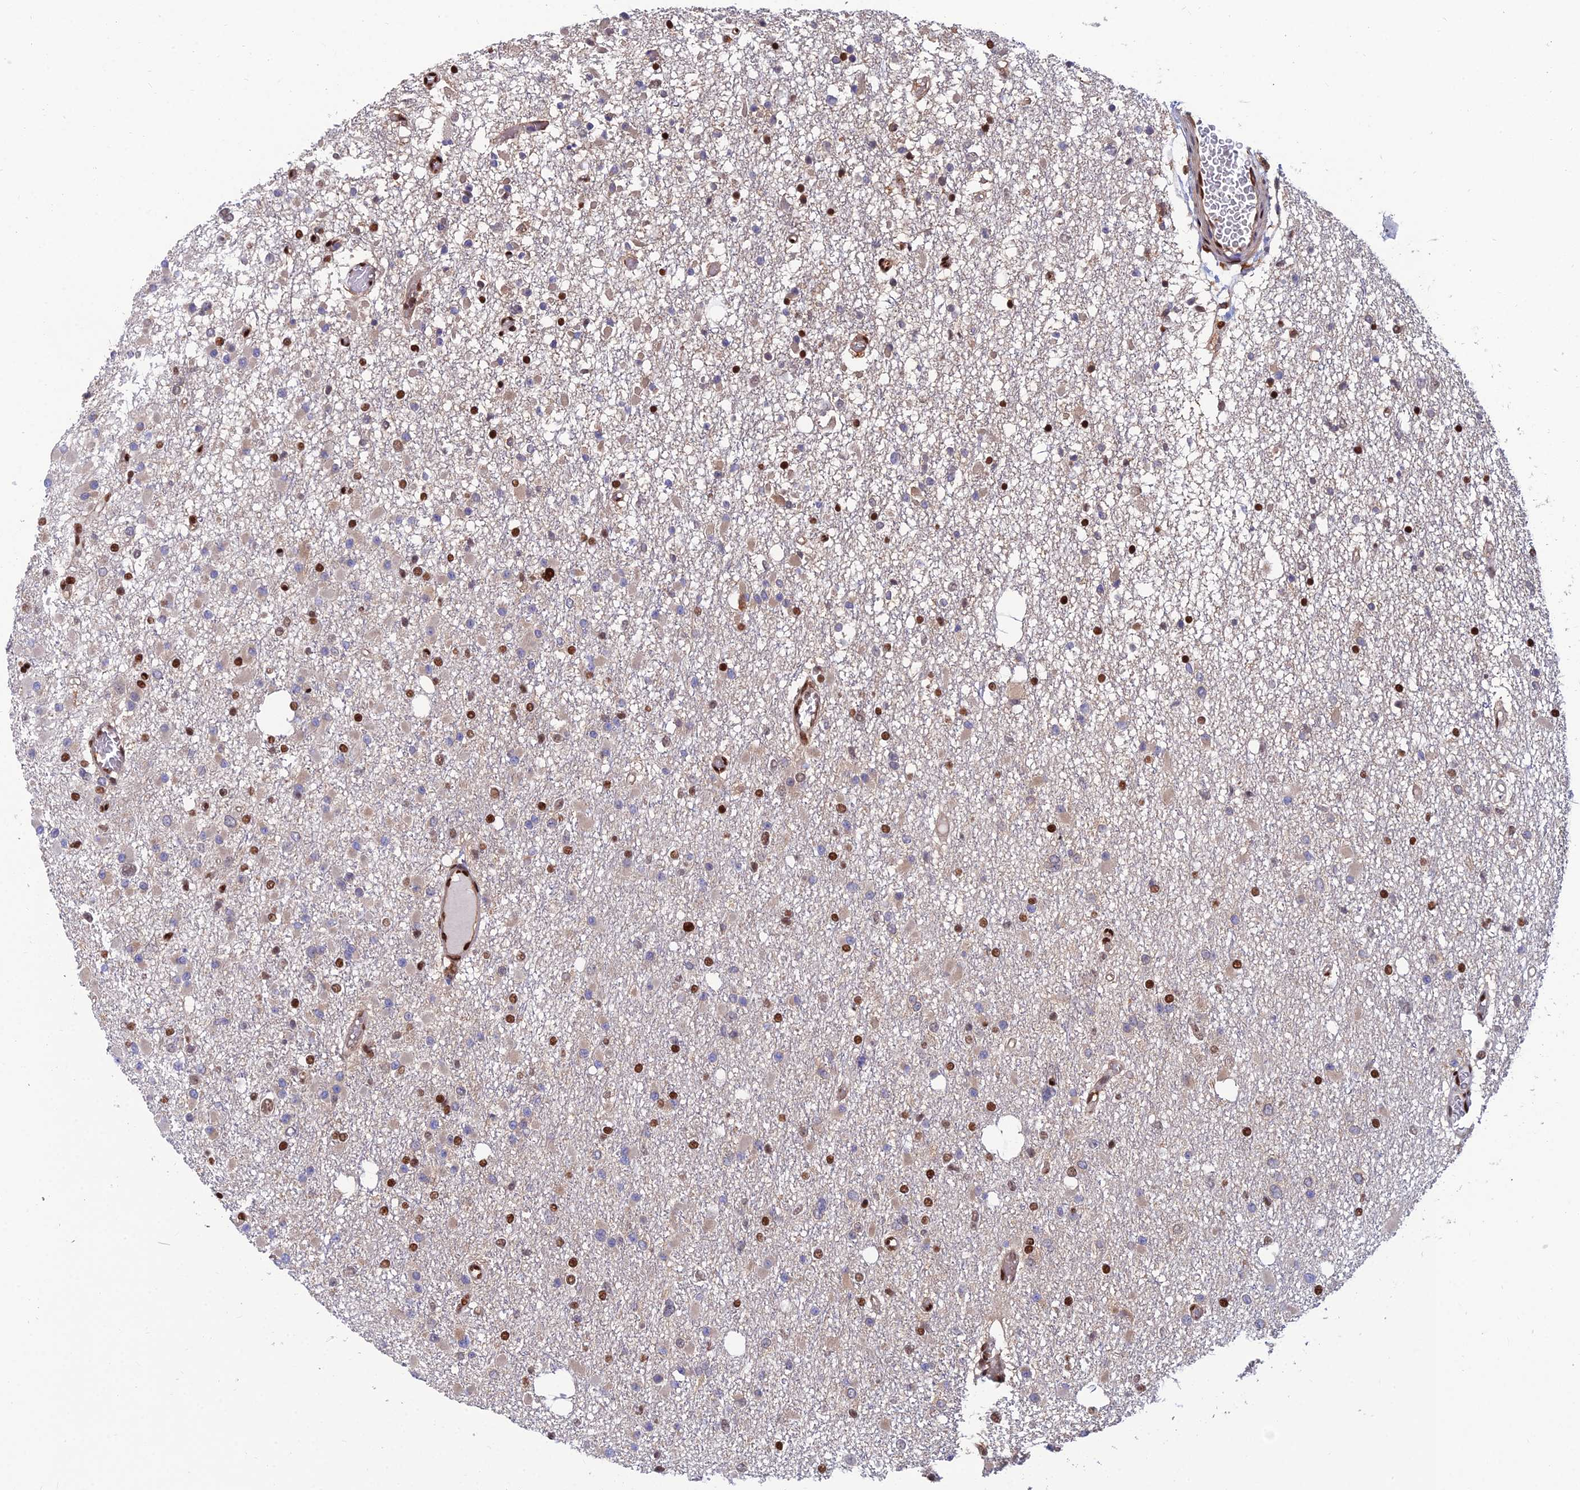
{"staining": {"intensity": "strong", "quantity": "<25%", "location": "nuclear"}, "tissue": "glioma", "cell_type": "Tumor cells", "image_type": "cancer", "snomed": [{"axis": "morphology", "description": "Glioma, malignant, Low grade"}, {"axis": "topography", "description": "Brain"}], "caption": "High-power microscopy captured an immunohistochemistry (IHC) photomicrograph of malignant low-grade glioma, revealing strong nuclear staining in approximately <25% of tumor cells.", "gene": "DNPEP", "patient": {"sex": "female", "age": 22}}